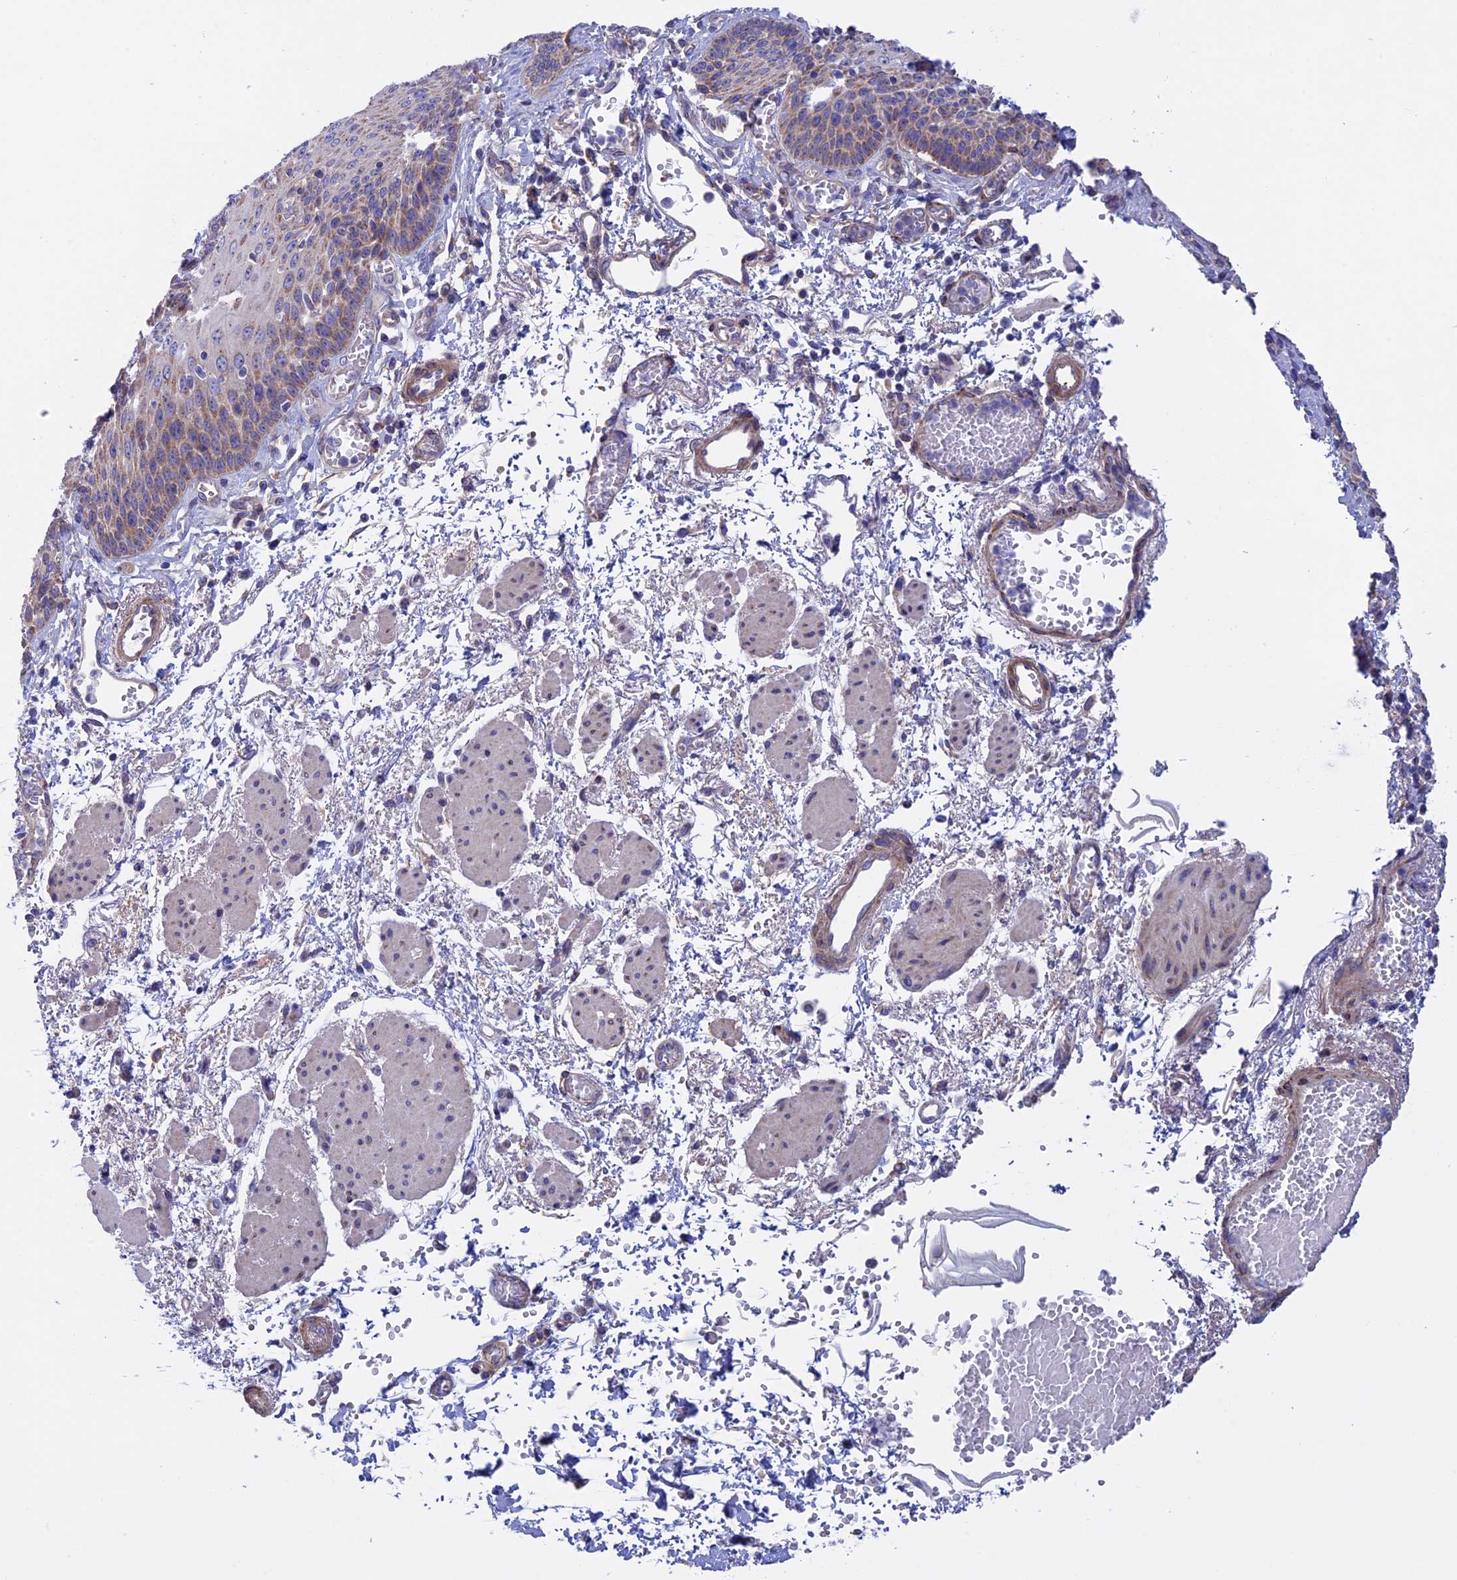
{"staining": {"intensity": "weak", "quantity": "25%-75%", "location": "cytoplasmic/membranous"}, "tissue": "esophagus", "cell_type": "Squamous epithelial cells", "image_type": "normal", "snomed": [{"axis": "morphology", "description": "Normal tissue, NOS"}, {"axis": "topography", "description": "Esophagus"}], "caption": "Immunohistochemical staining of unremarkable esophagus reveals low levels of weak cytoplasmic/membranous staining in about 25%-75% of squamous epithelial cells. The protein is shown in brown color, while the nuclei are stained blue.", "gene": "ETFDH", "patient": {"sex": "male", "age": 81}}